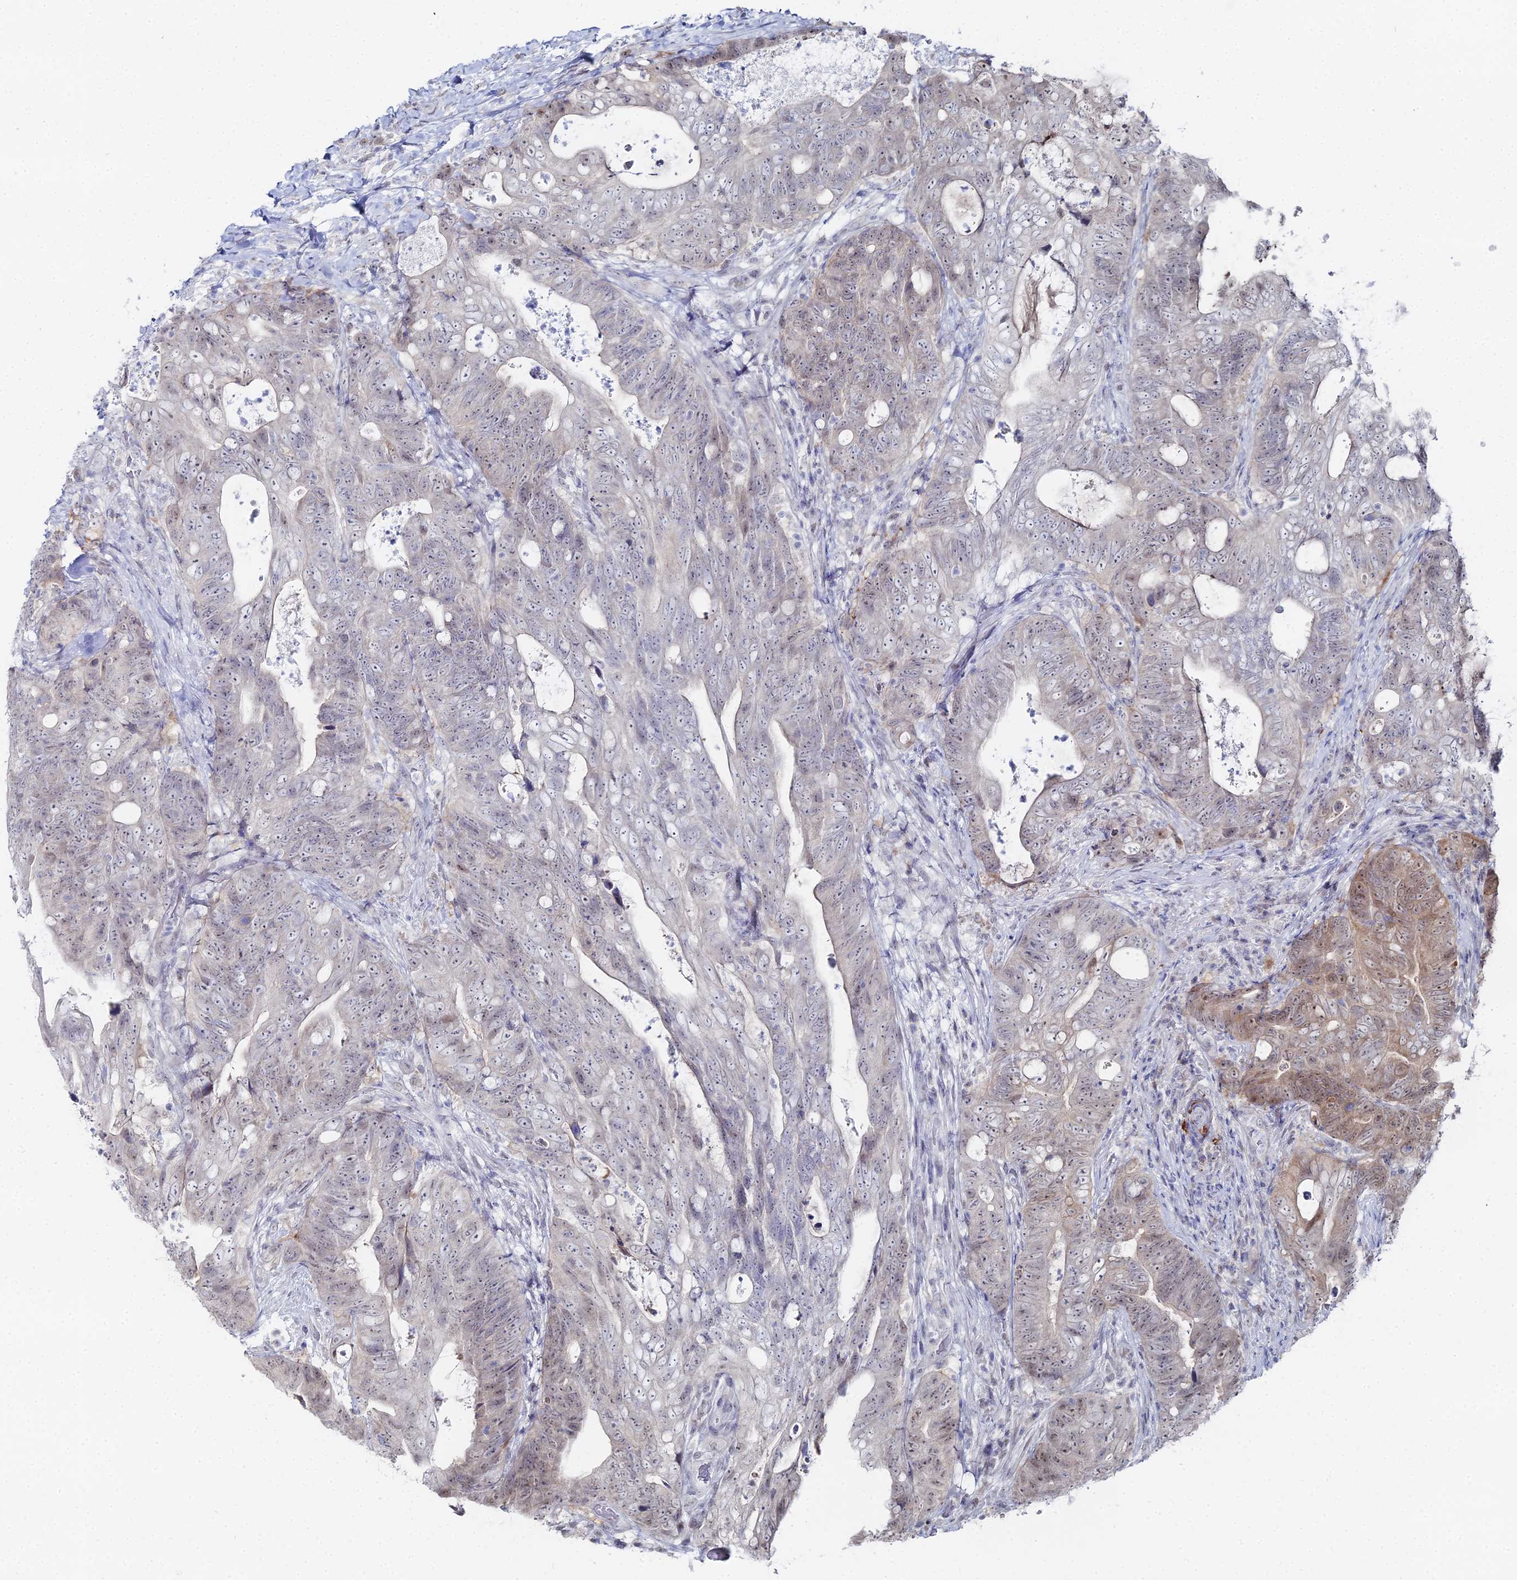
{"staining": {"intensity": "weak", "quantity": "25%-75%", "location": "cytoplasmic/membranous,nuclear"}, "tissue": "colorectal cancer", "cell_type": "Tumor cells", "image_type": "cancer", "snomed": [{"axis": "morphology", "description": "Adenocarcinoma, NOS"}, {"axis": "topography", "description": "Colon"}], "caption": "Immunohistochemical staining of human colorectal cancer demonstrates low levels of weak cytoplasmic/membranous and nuclear staining in approximately 25%-75% of tumor cells.", "gene": "THAP4", "patient": {"sex": "female", "age": 82}}